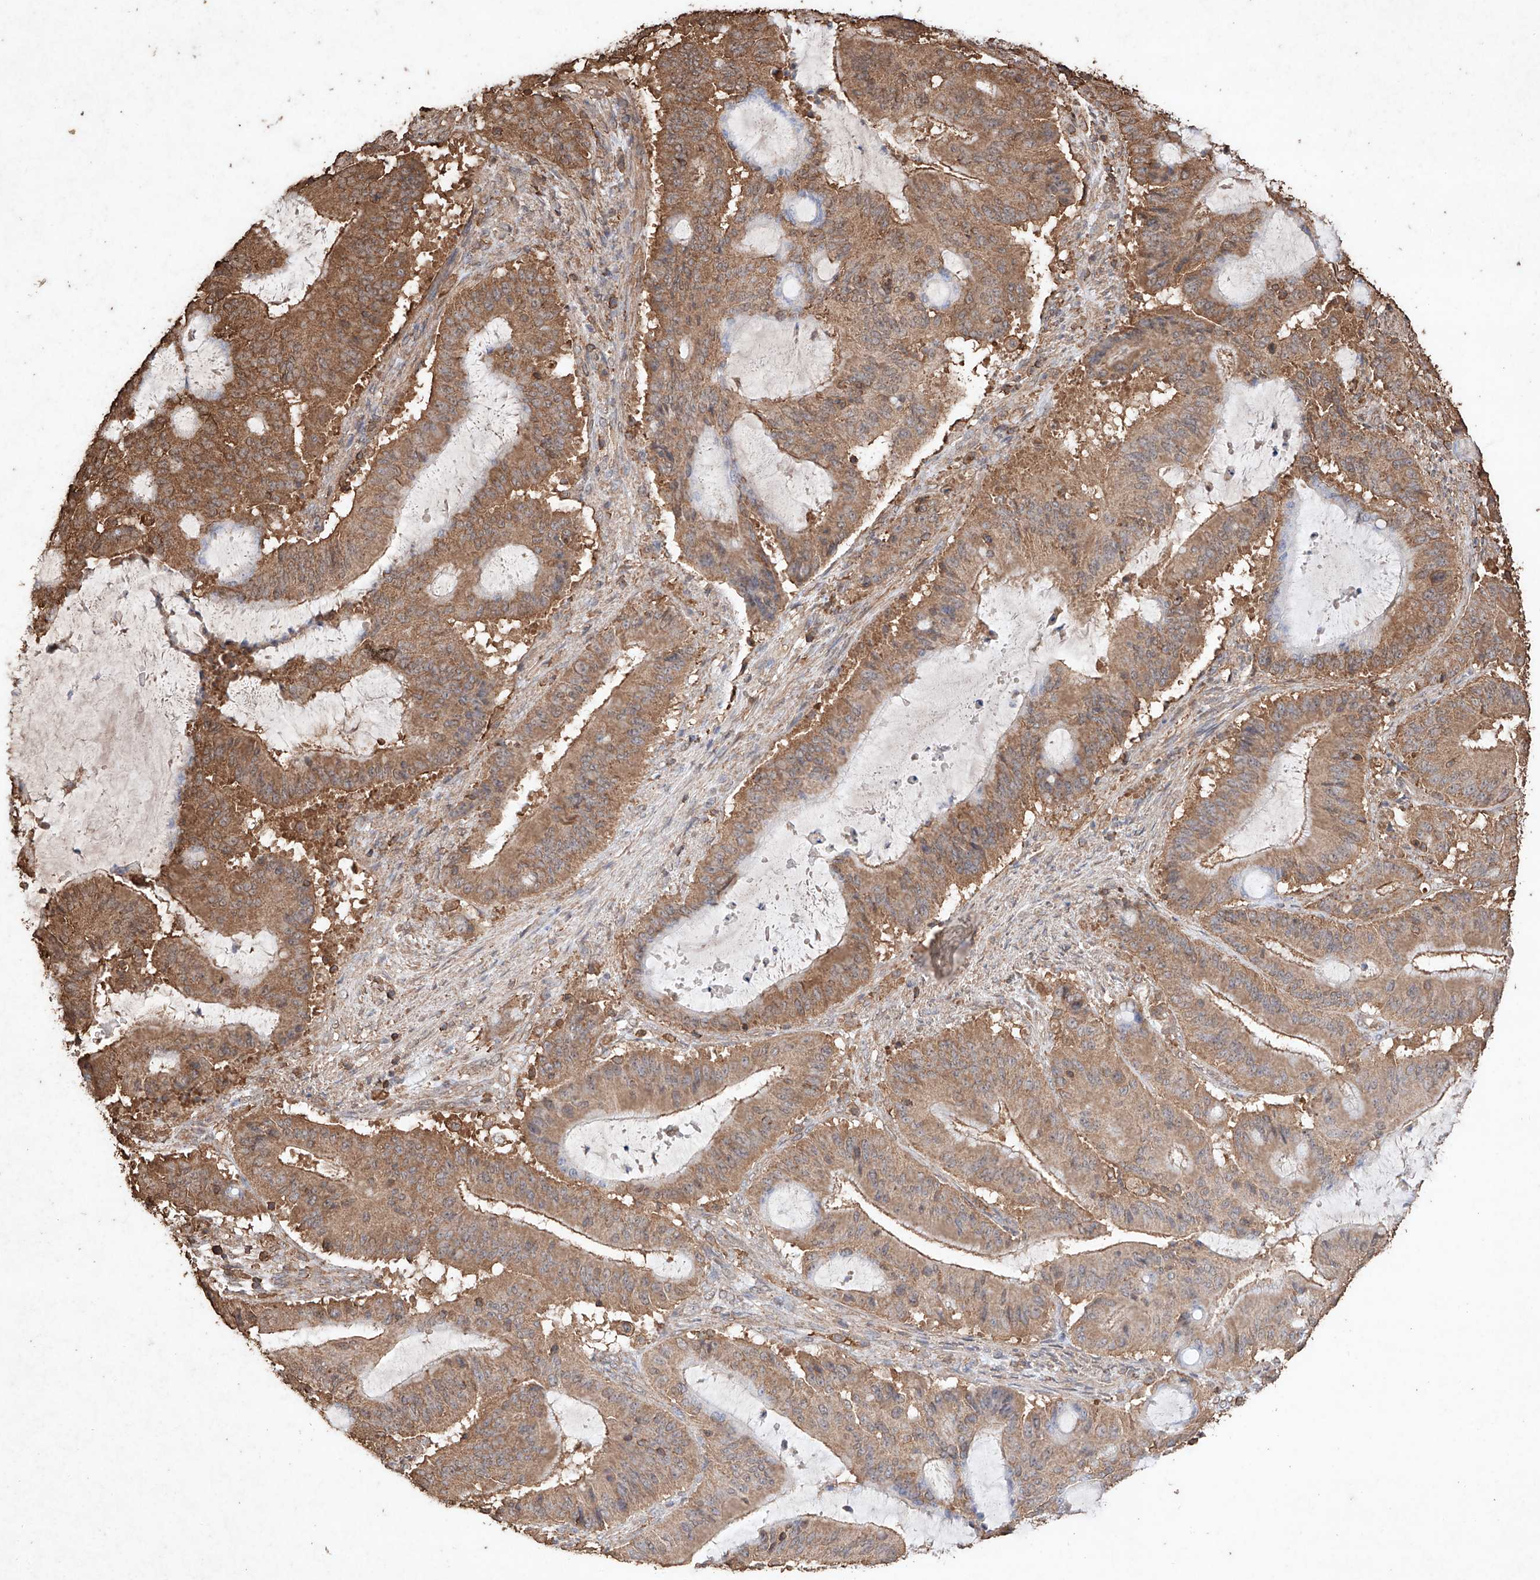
{"staining": {"intensity": "moderate", "quantity": ">75%", "location": "cytoplasmic/membranous"}, "tissue": "liver cancer", "cell_type": "Tumor cells", "image_type": "cancer", "snomed": [{"axis": "morphology", "description": "Normal tissue, NOS"}, {"axis": "morphology", "description": "Cholangiocarcinoma"}, {"axis": "topography", "description": "Liver"}, {"axis": "topography", "description": "Peripheral nerve tissue"}], "caption": "Immunohistochemical staining of human liver cancer displays medium levels of moderate cytoplasmic/membranous protein staining in about >75% of tumor cells. The protein is shown in brown color, while the nuclei are stained blue.", "gene": "M6PR", "patient": {"sex": "female", "age": 73}}